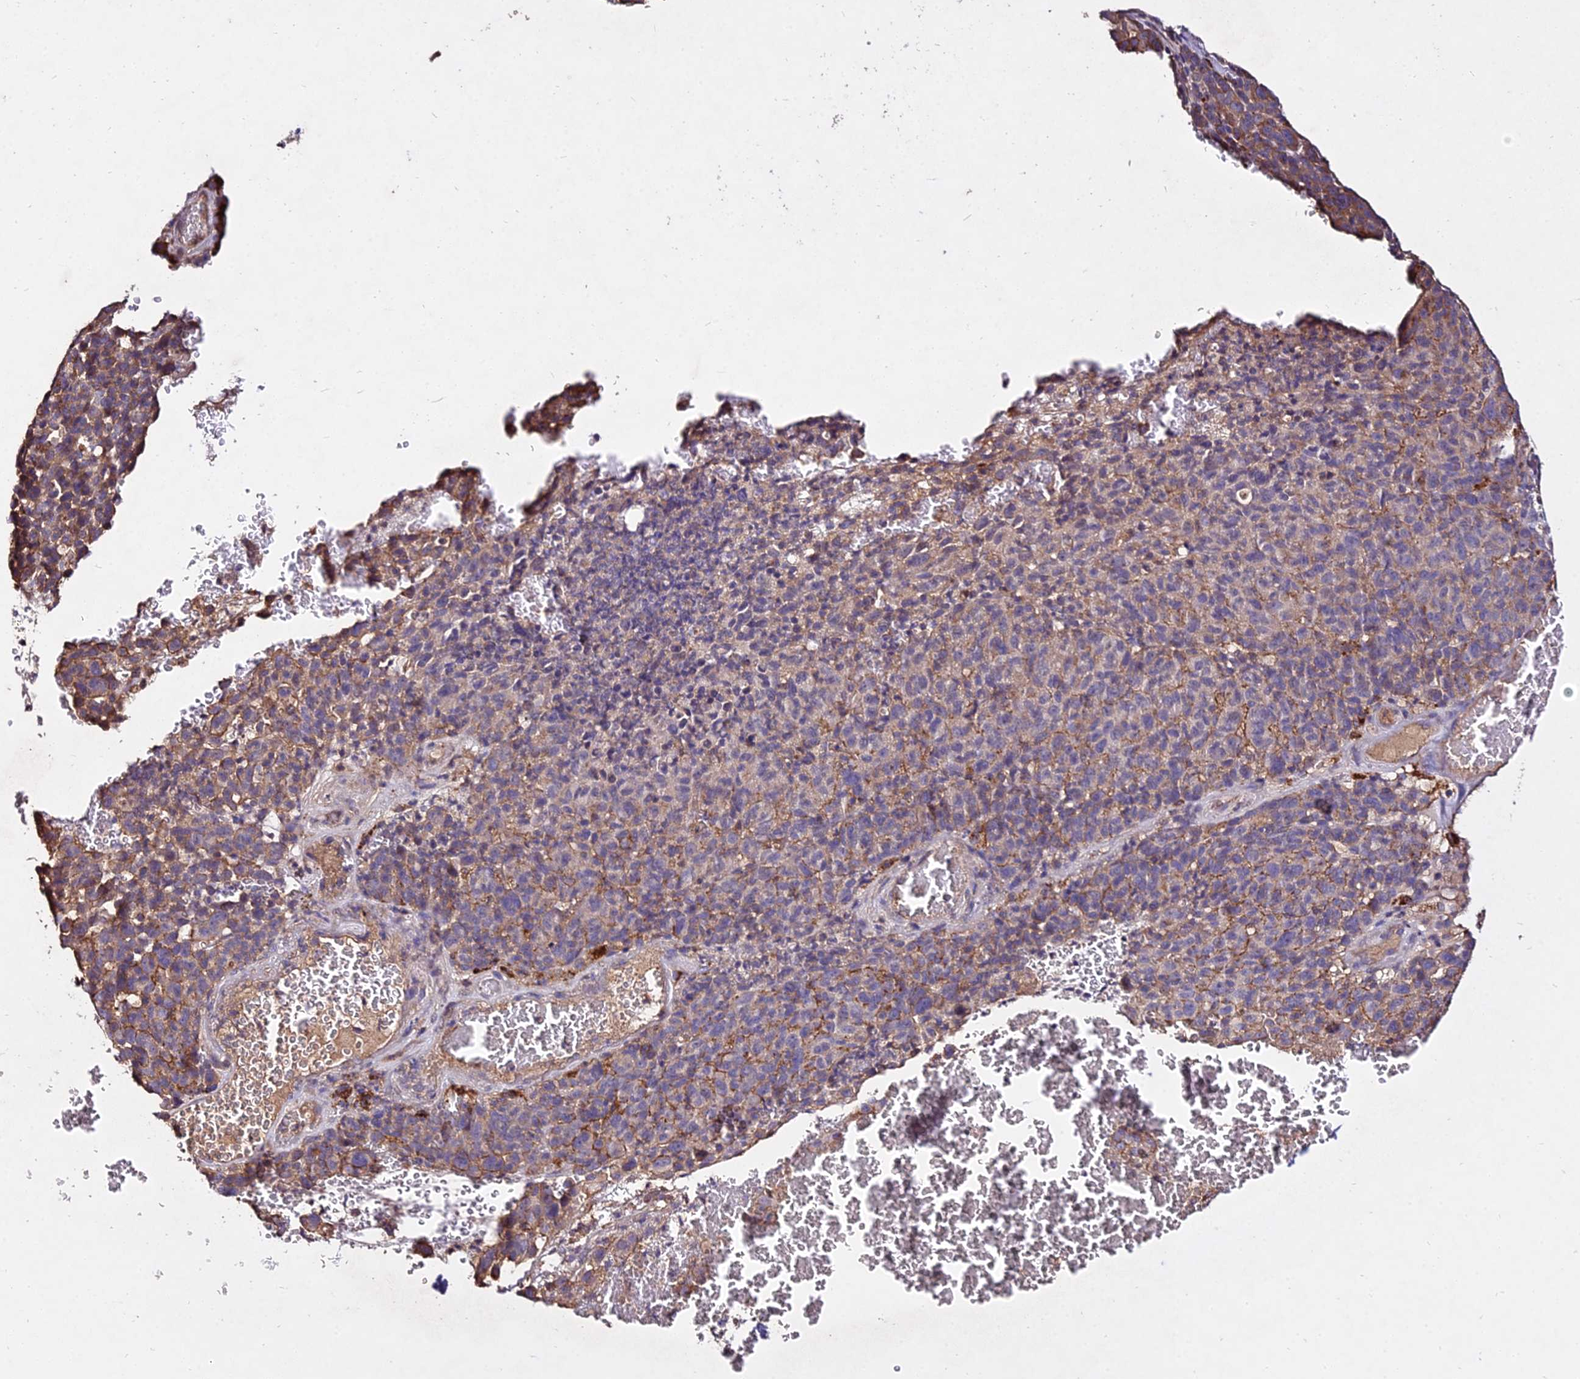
{"staining": {"intensity": "weak", "quantity": "<25%", "location": "cytoplasmic/membranous"}, "tissue": "melanoma", "cell_type": "Tumor cells", "image_type": "cancer", "snomed": [{"axis": "morphology", "description": "Malignant melanoma, NOS"}, {"axis": "topography", "description": "Skin"}], "caption": "This is a histopathology image of immunohistochemistry (IHC) staining of malignant melanoma, which shows no positivity in tumor cells.", "gene": "AP3M2", "patient": {"sex": "male", "age": 49}}